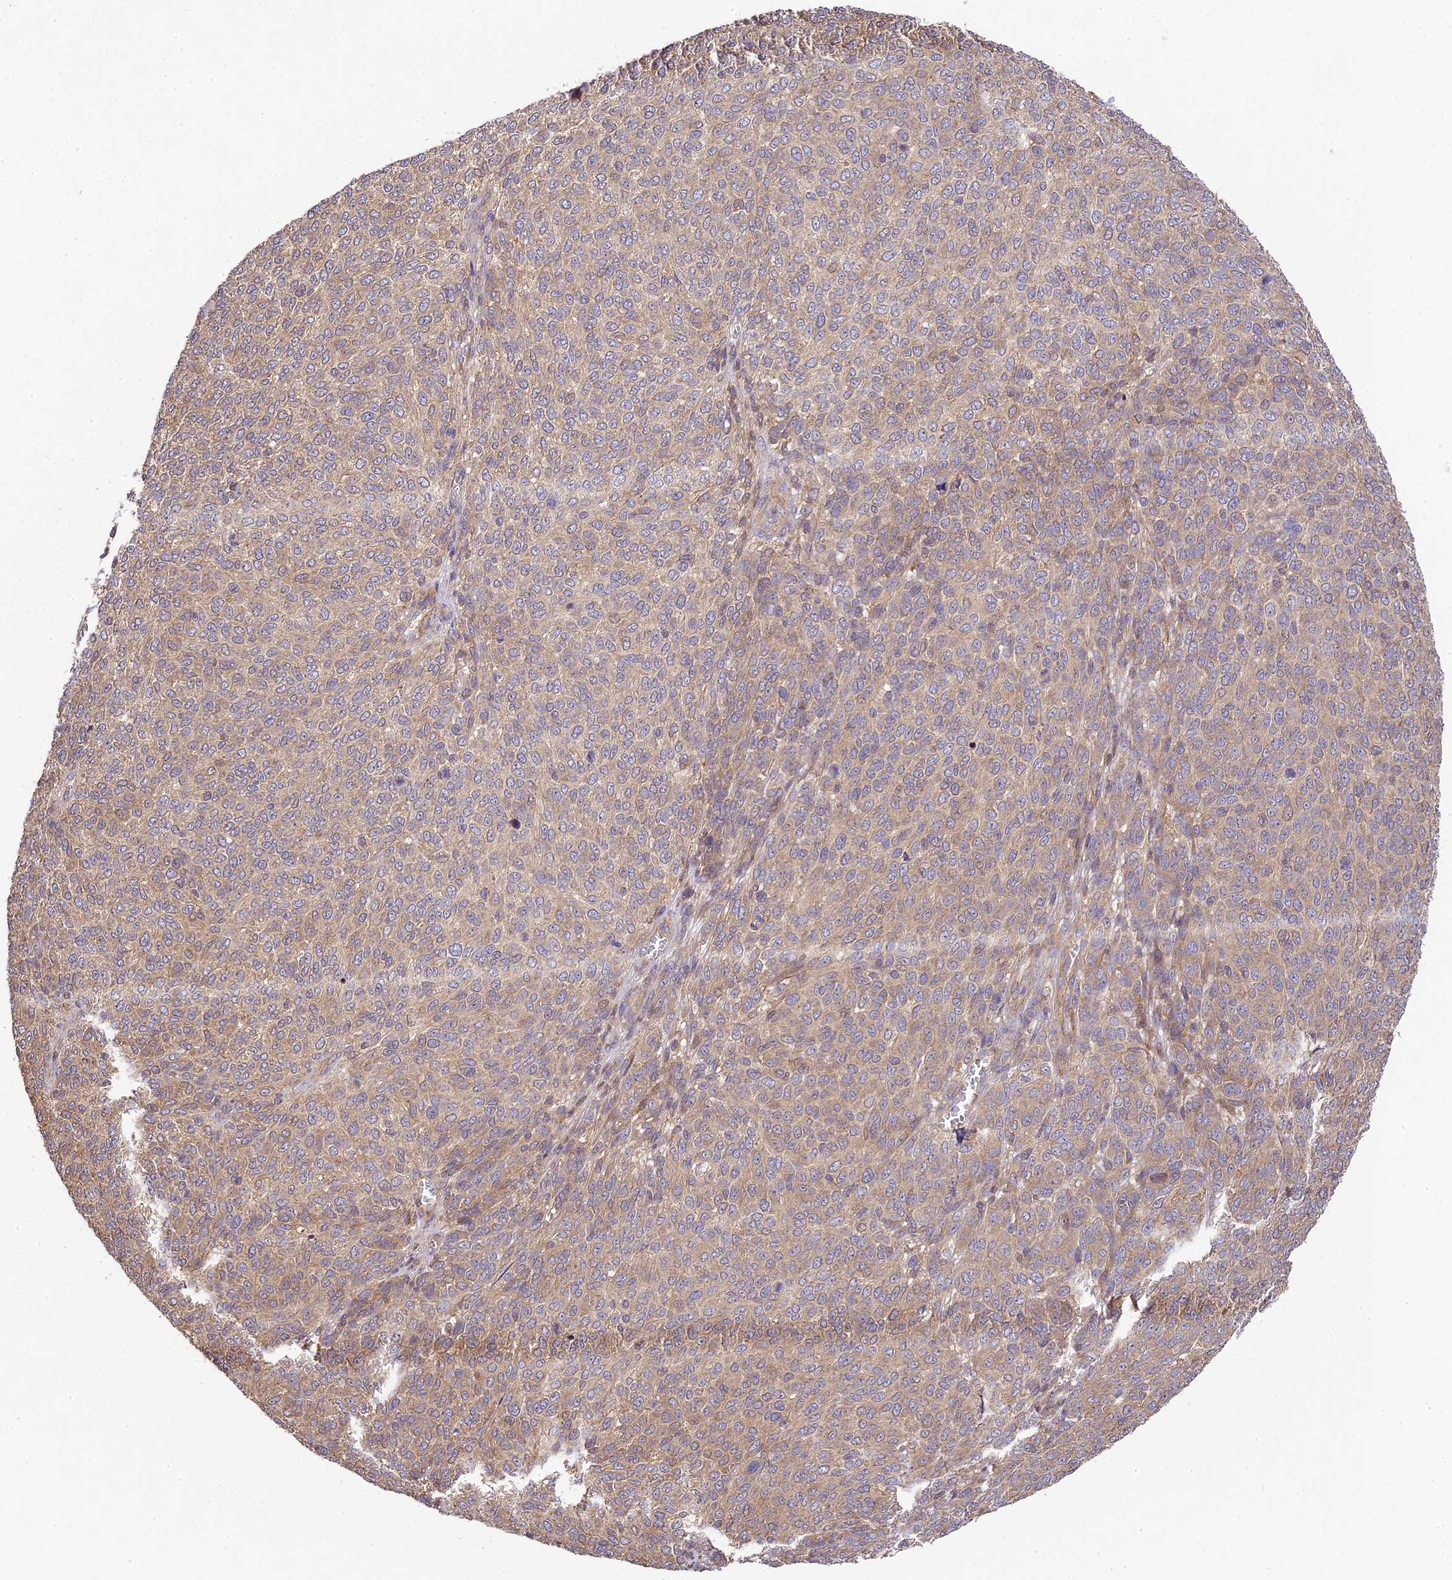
{"staining": {"intensity": "weak", "quantity": ">75%", "location": "cytoplasmic/membranous"}, "tissue": "melanoma", "cell_type": "Tumor cells", "image_type": "cancer", "snomed": [{"axis": "morphology", "description": "Malignant melanoma, NOS"}, {"axis": "topography", "description": "Skin"}], "caption": "This is an image of immunohistochemistry (IHC) staining of melanoma, which shows weak staining in the cytoplasmic/membranous of tumor cells.", "gene": "WDR88", "patient": {"sex": "male", "age": 49}}